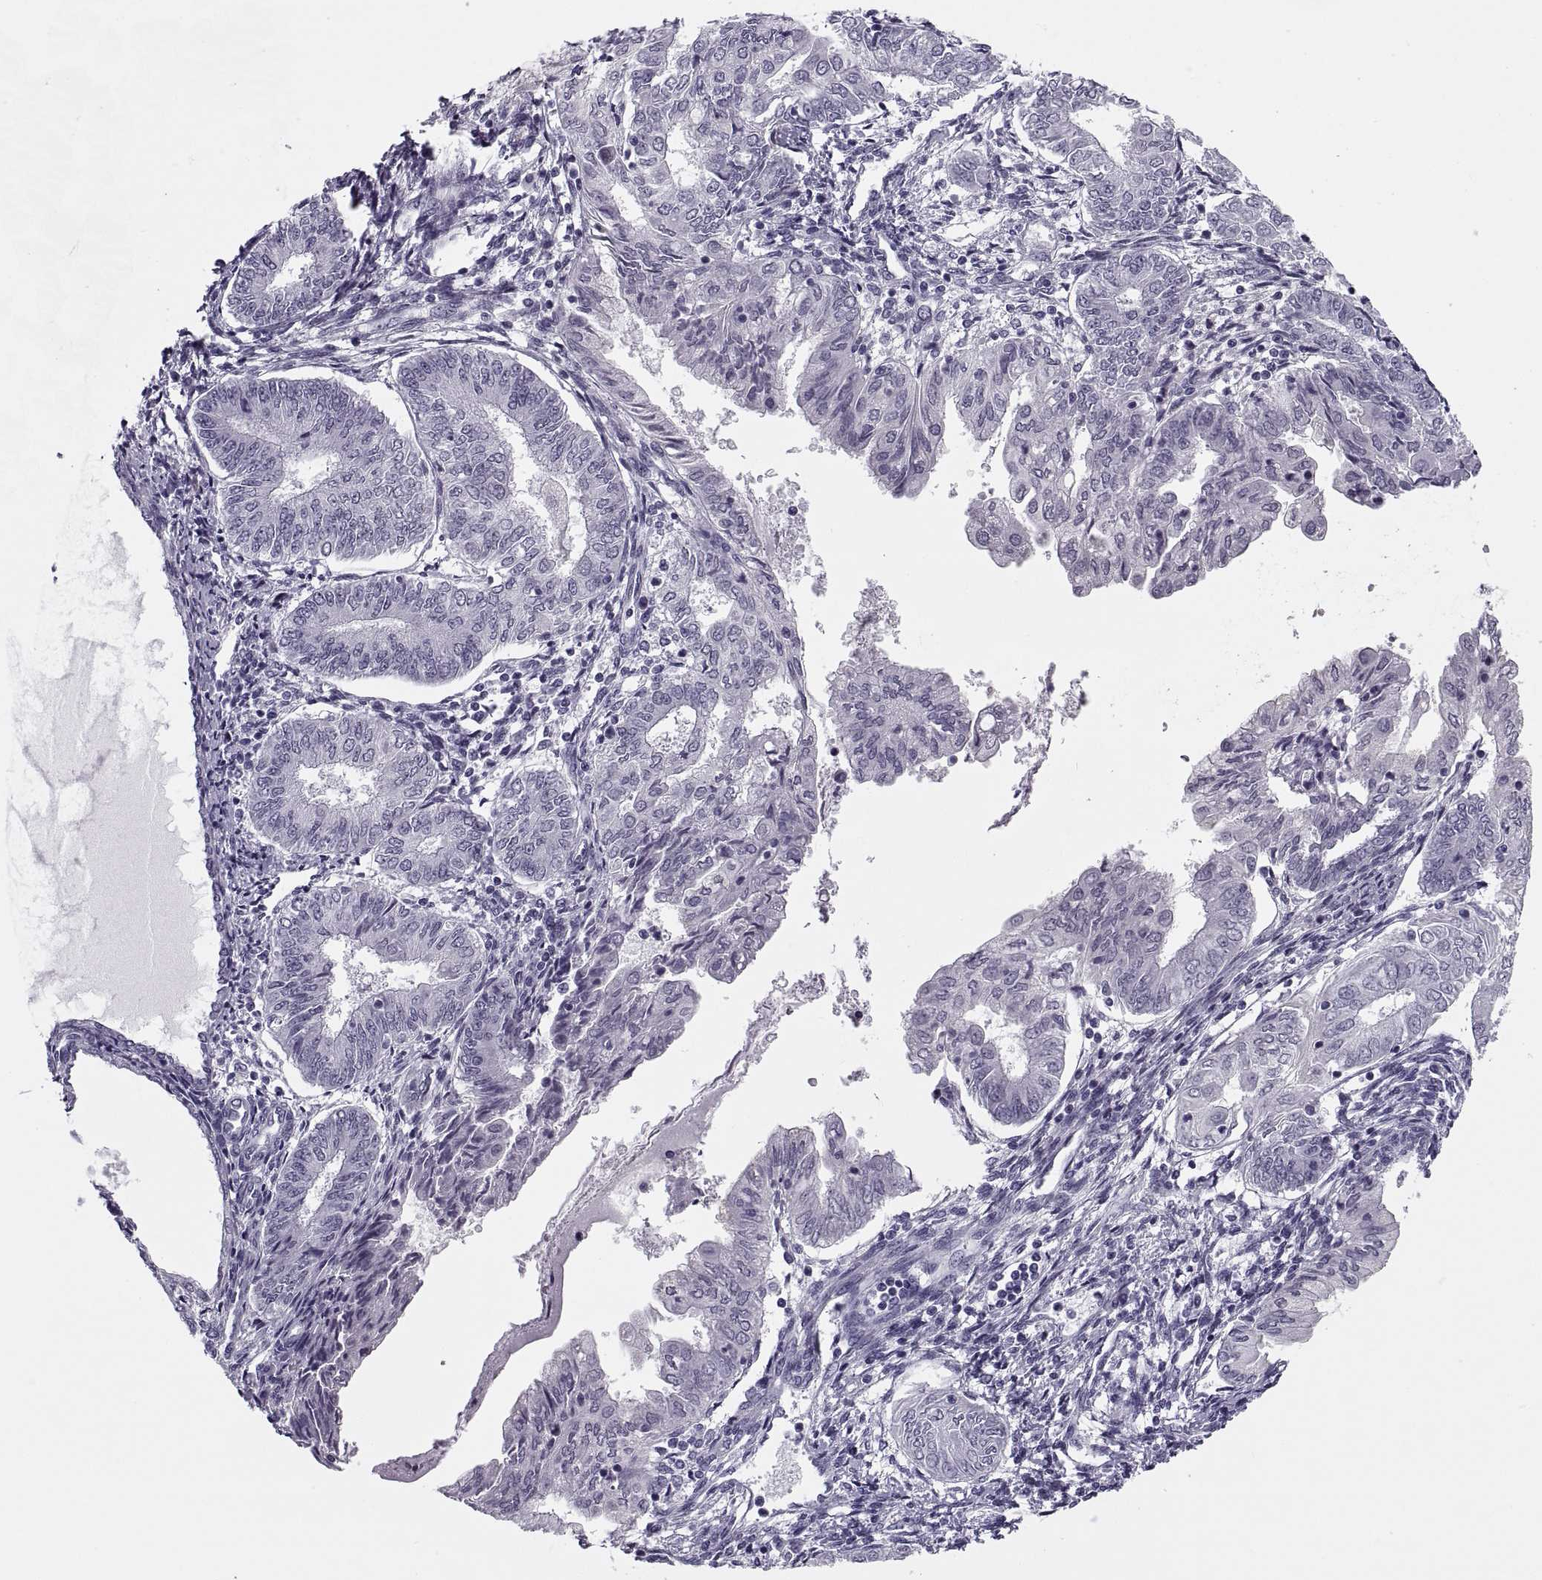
{"staining": {"intensity": "negative", "quantity": "none", "location": "none"}, "tissue": "endometrial cancer", "cell_type": "Tumor cells", "image_type": "cancer", "snomed": [{"axis": "morphology", "description": "Adenocarcinoma, NOS"}, {"axis": "topography", "description": "Endometrium"}], "caption": "This is an immunohistochemistry (IHC) image of adenocarcinoma (endometrial). There is no expression in tumor cells.", "gene": "TBC1D3G", "patient": {"sex": "female", "age": 68}}